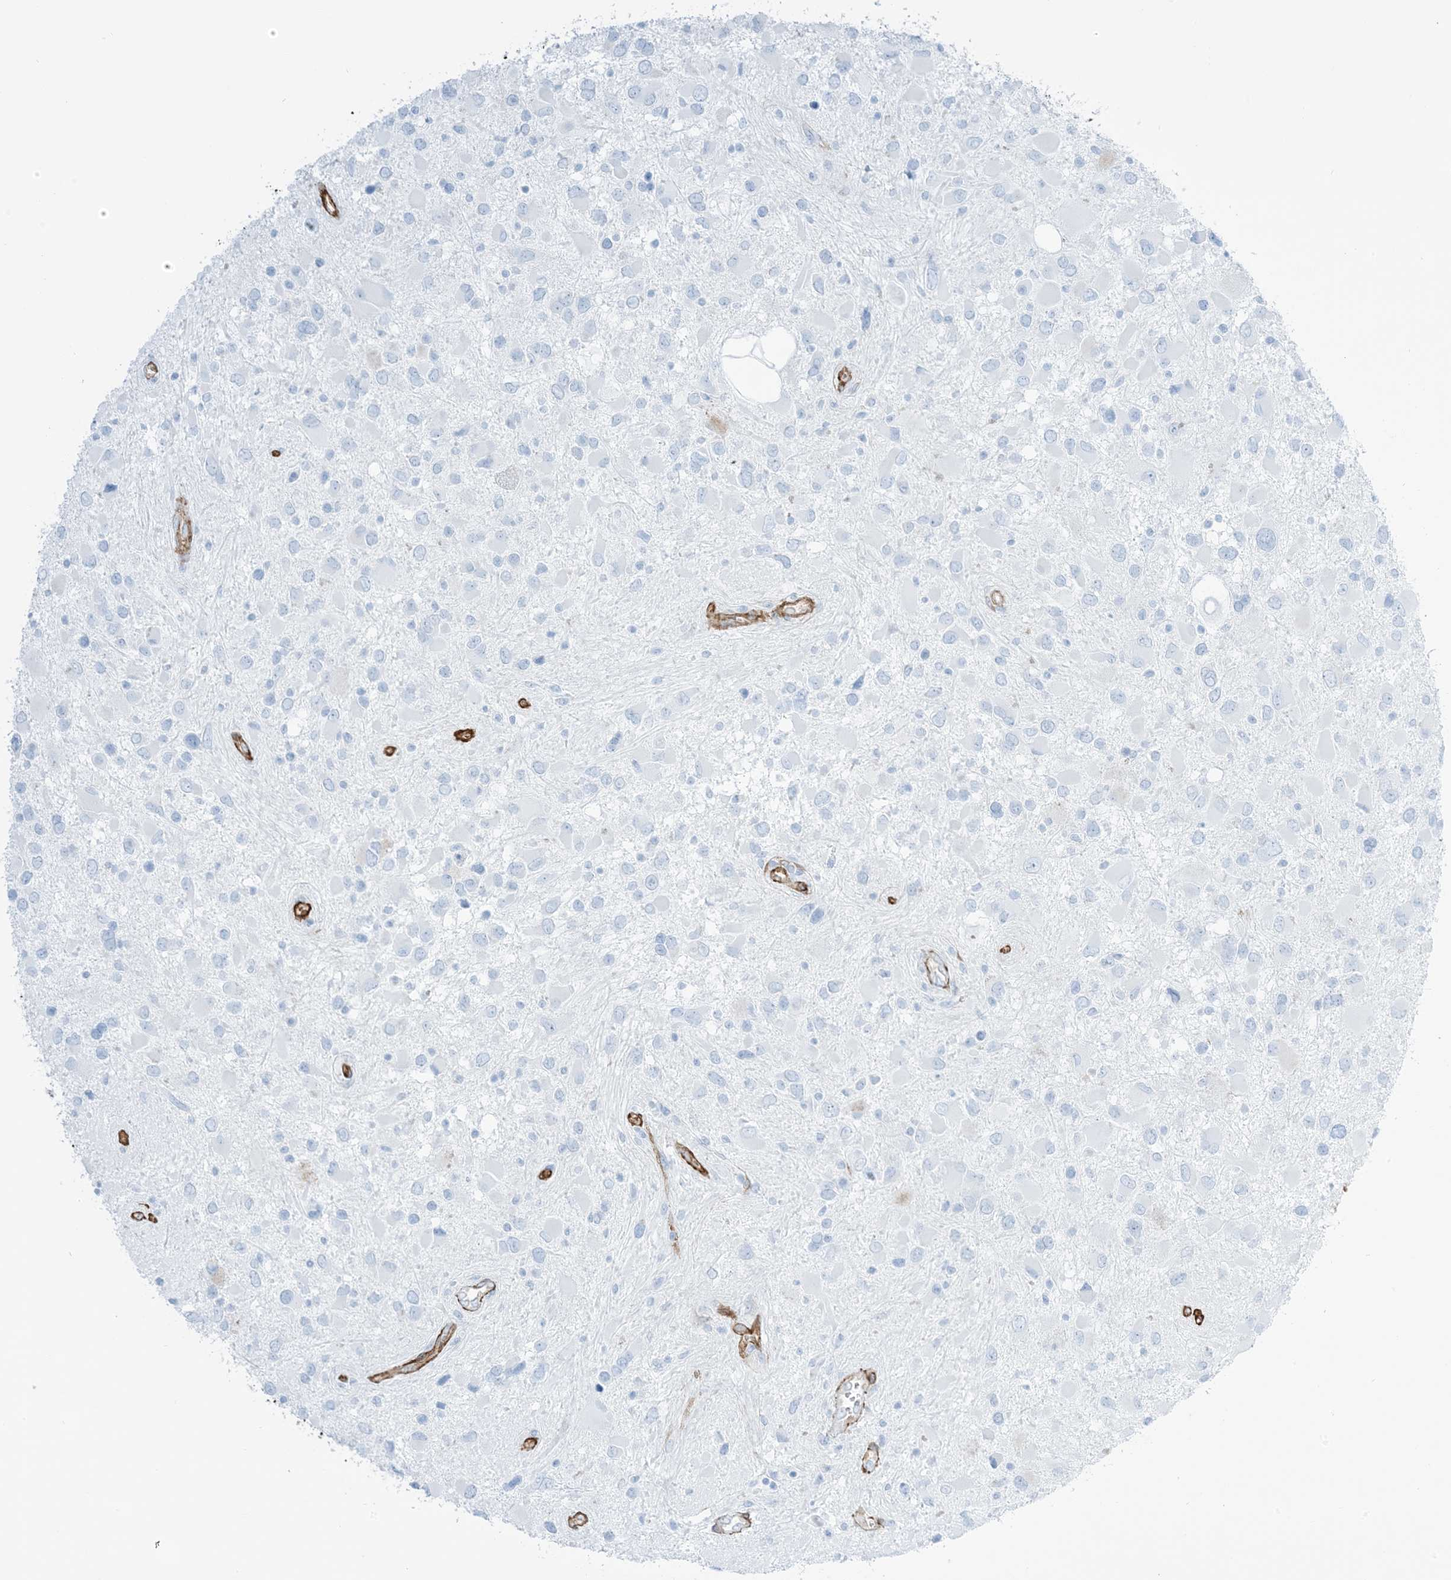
{"staining": {"intensity": "negative", "quantity": "none", "location": "none"}, "tissue": "glioma", "cell_type": "Tumor cells", "image_type": "cancer", "snomed": [{"axis": "morphology", "description": "Glioma, malignant, High grade"}, {"axis": "topography", "description": "Brain"}], "caption": "This is an IHC image of human high-grade glioma (malignant). There is no expression in tumor cells.", "gene": "EPS8L3", "patient": {"sex": "male", "age": 53}}